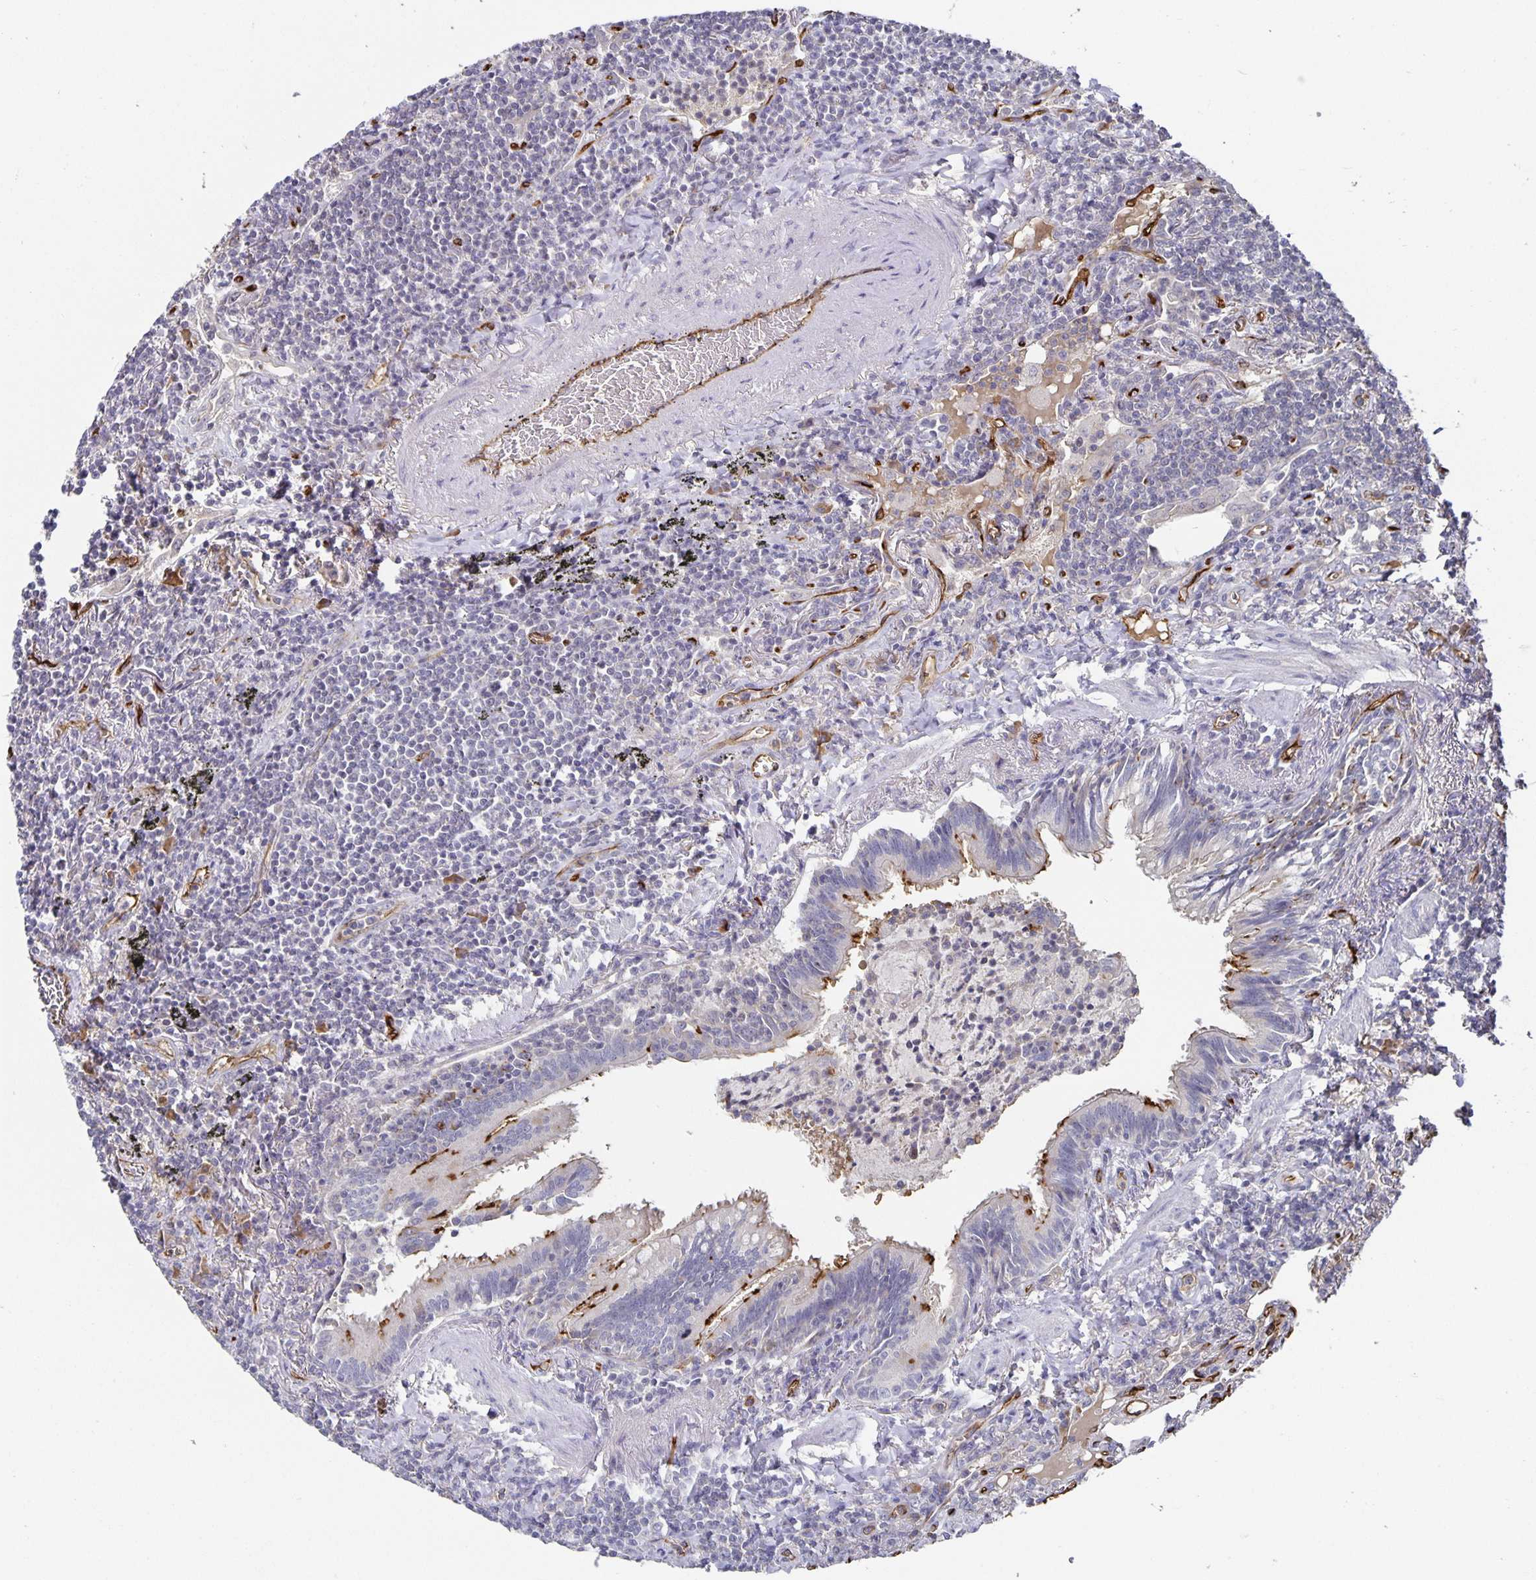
{"staining": {"intensity": "negative", "quantity": "none", "location": "none"}, "tissue": "lymphoma", "cell_type": "Tumor cells", "image_type": "cancer", "snomed": [{"axis": "morphology", "description": "Malignant lymphoma, non-Hodgkin's type, Low grade"}, {"axis": "topography", "description": "Lung"}], "caption": "Immunohistochemistry (IHC) micrograph of human low-grade malignant lymphoma, non-Hodgkin's type stained for a protein (brown), which exhibits no positivity in tumor cells. (Brightfield microscopy of DAB IHC at high magnification).", "gene": "PODXL", "patient": {"sex": "female", "age": 71}}